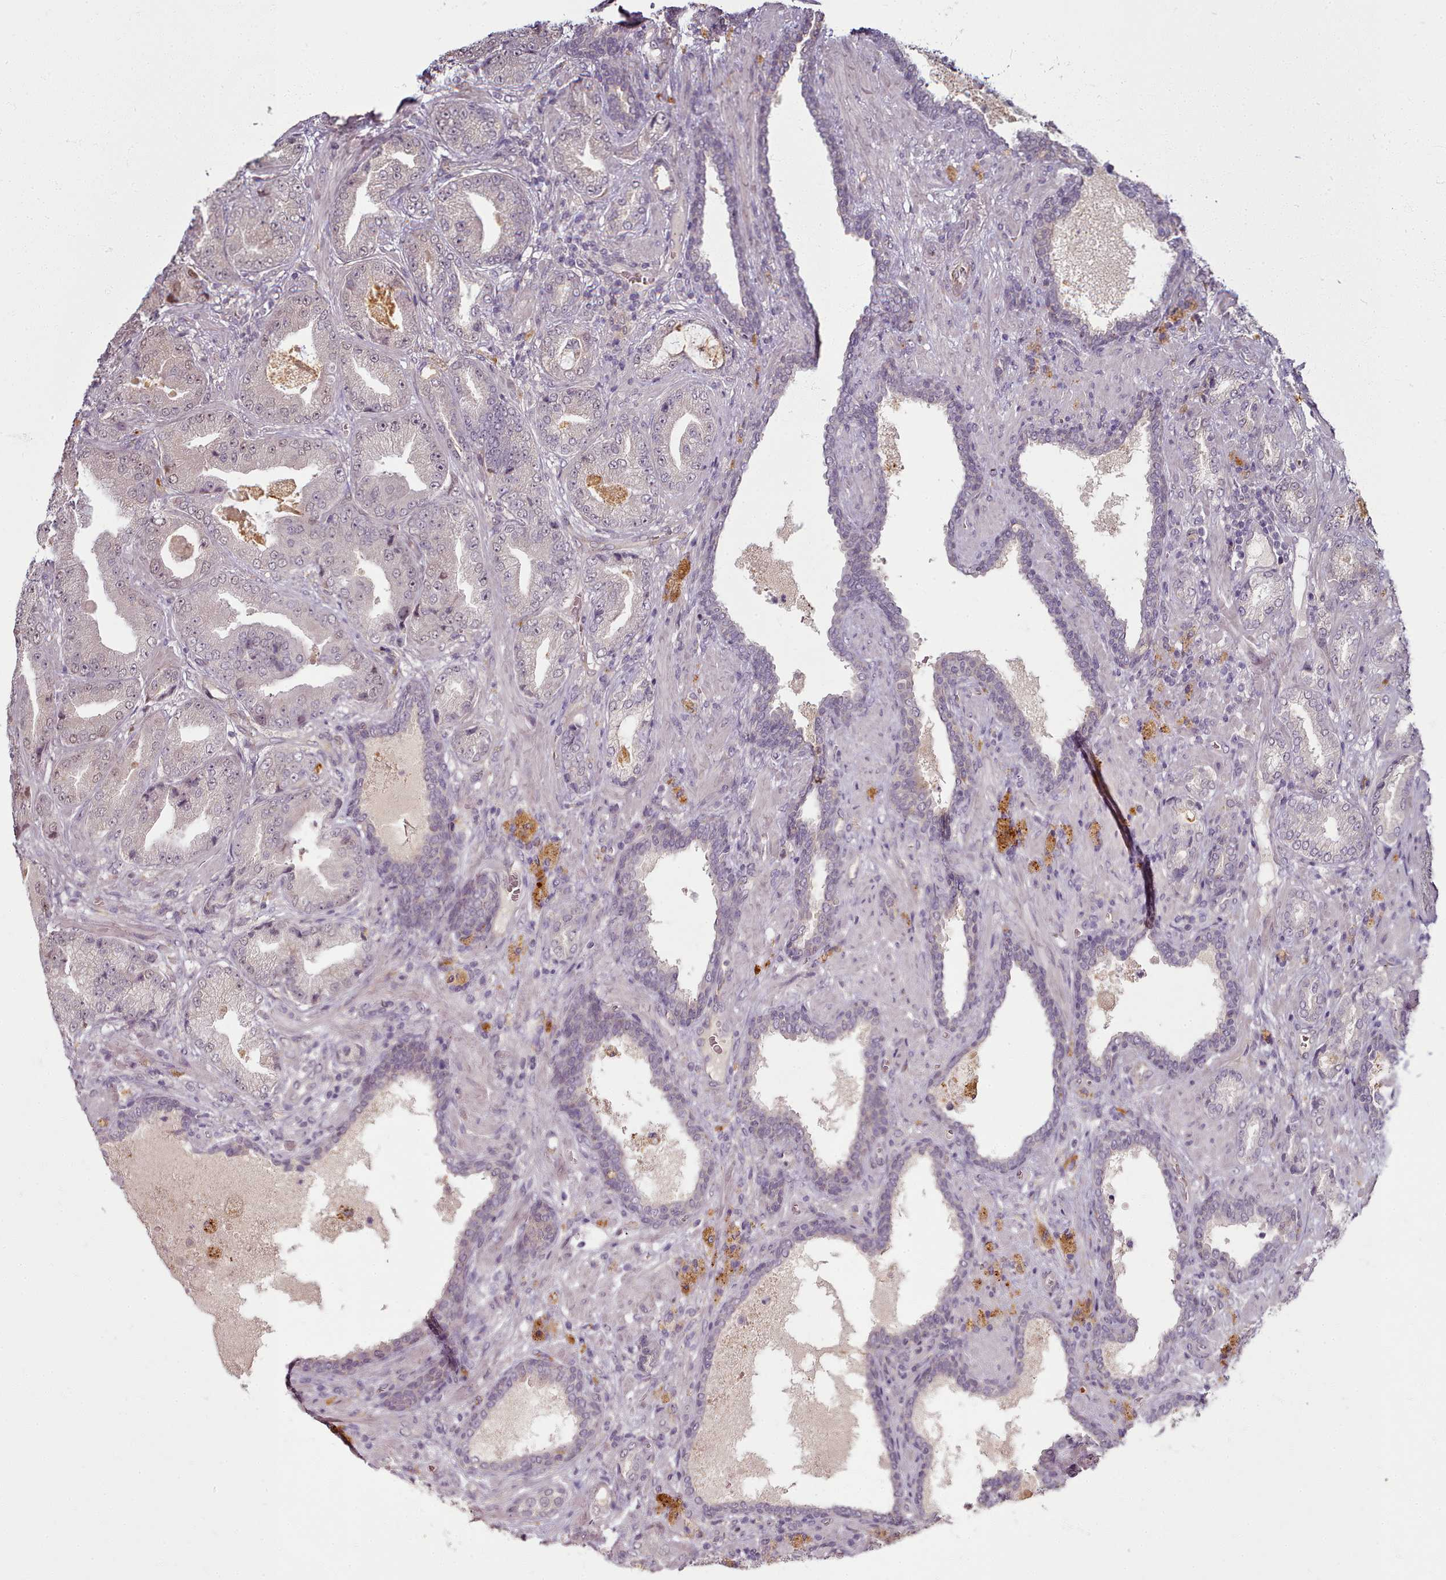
{"staining": {"intensity": "negative", "quantity": "none", "location": "none"}, "tissue": "prostate cancer", "cell_type": "Tumor cells", "image_type": "cancer", "snomed": [{"axis": "morphology", "description": "Adenocarcinoma, High grade"}, {"axis": "topography", "description": "Prostate"}], "caption": "This is an immunohistochemistry image of human prostate cancer. There is no positivity in tumor cells.", "gene": "C1QTNF5", "patient": {"sex": "male", "age": 68}}